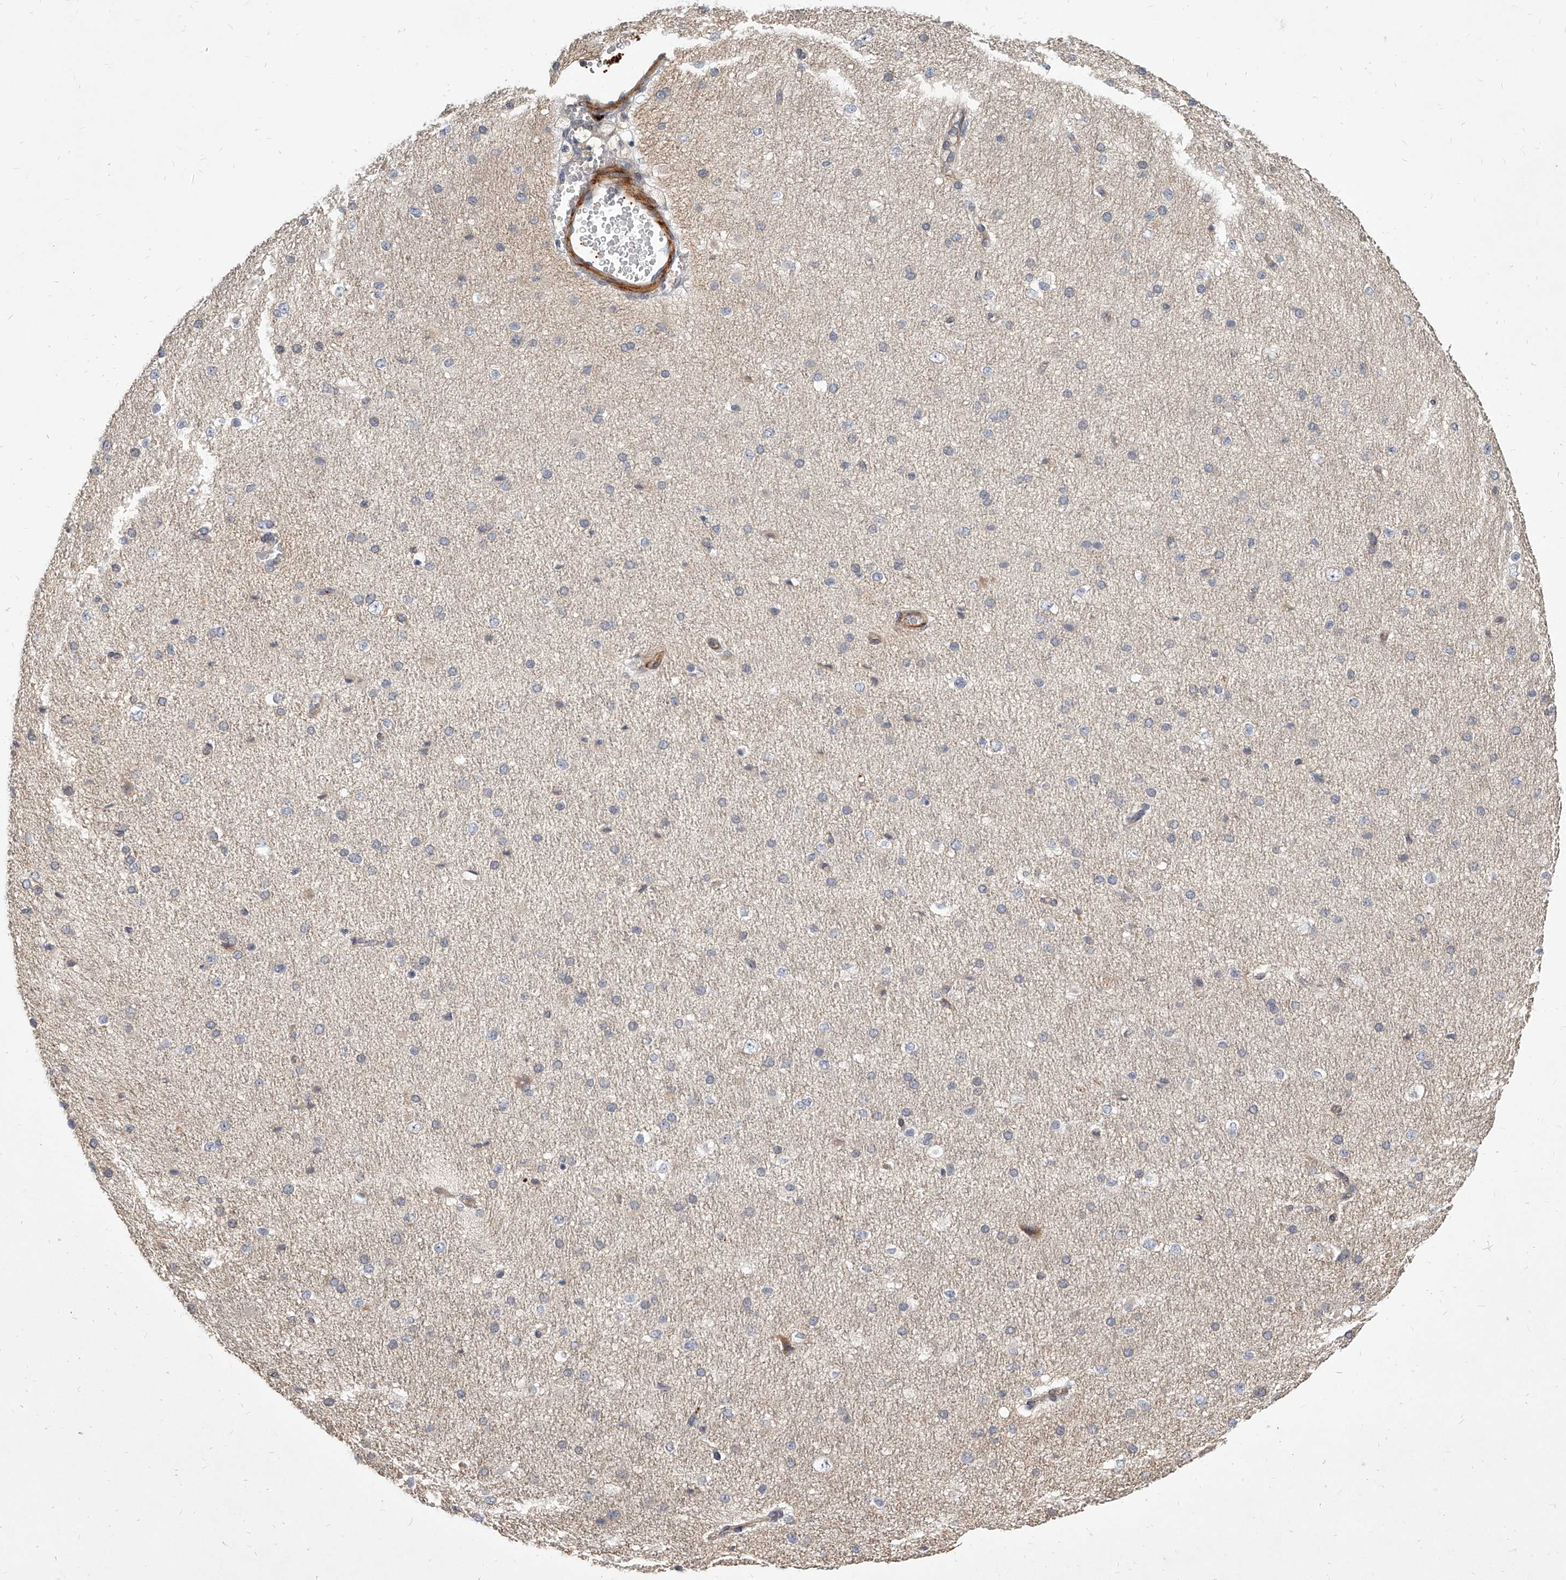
{"staining": {"intensity": "negative", "quantity": "none", "location": "none"}, "tissue": "cerebral cortex", "cell_type": "Endothelial cells", "image_type": "normal", "snomed": [{"axis": "morphology", "description": "Normal tissue, NOS"}, {"axis": "morphology", "description": "Developmental malformation"}, {"axis": "topography", "description": "Cerebral cortex"}], "caption": "This is an immunohistochemistry image of normal cerebral cortex. There is no expression in endothelial cells.", "gene": "SLC37A1", "patient": {"sex": "female", "age": 30}}